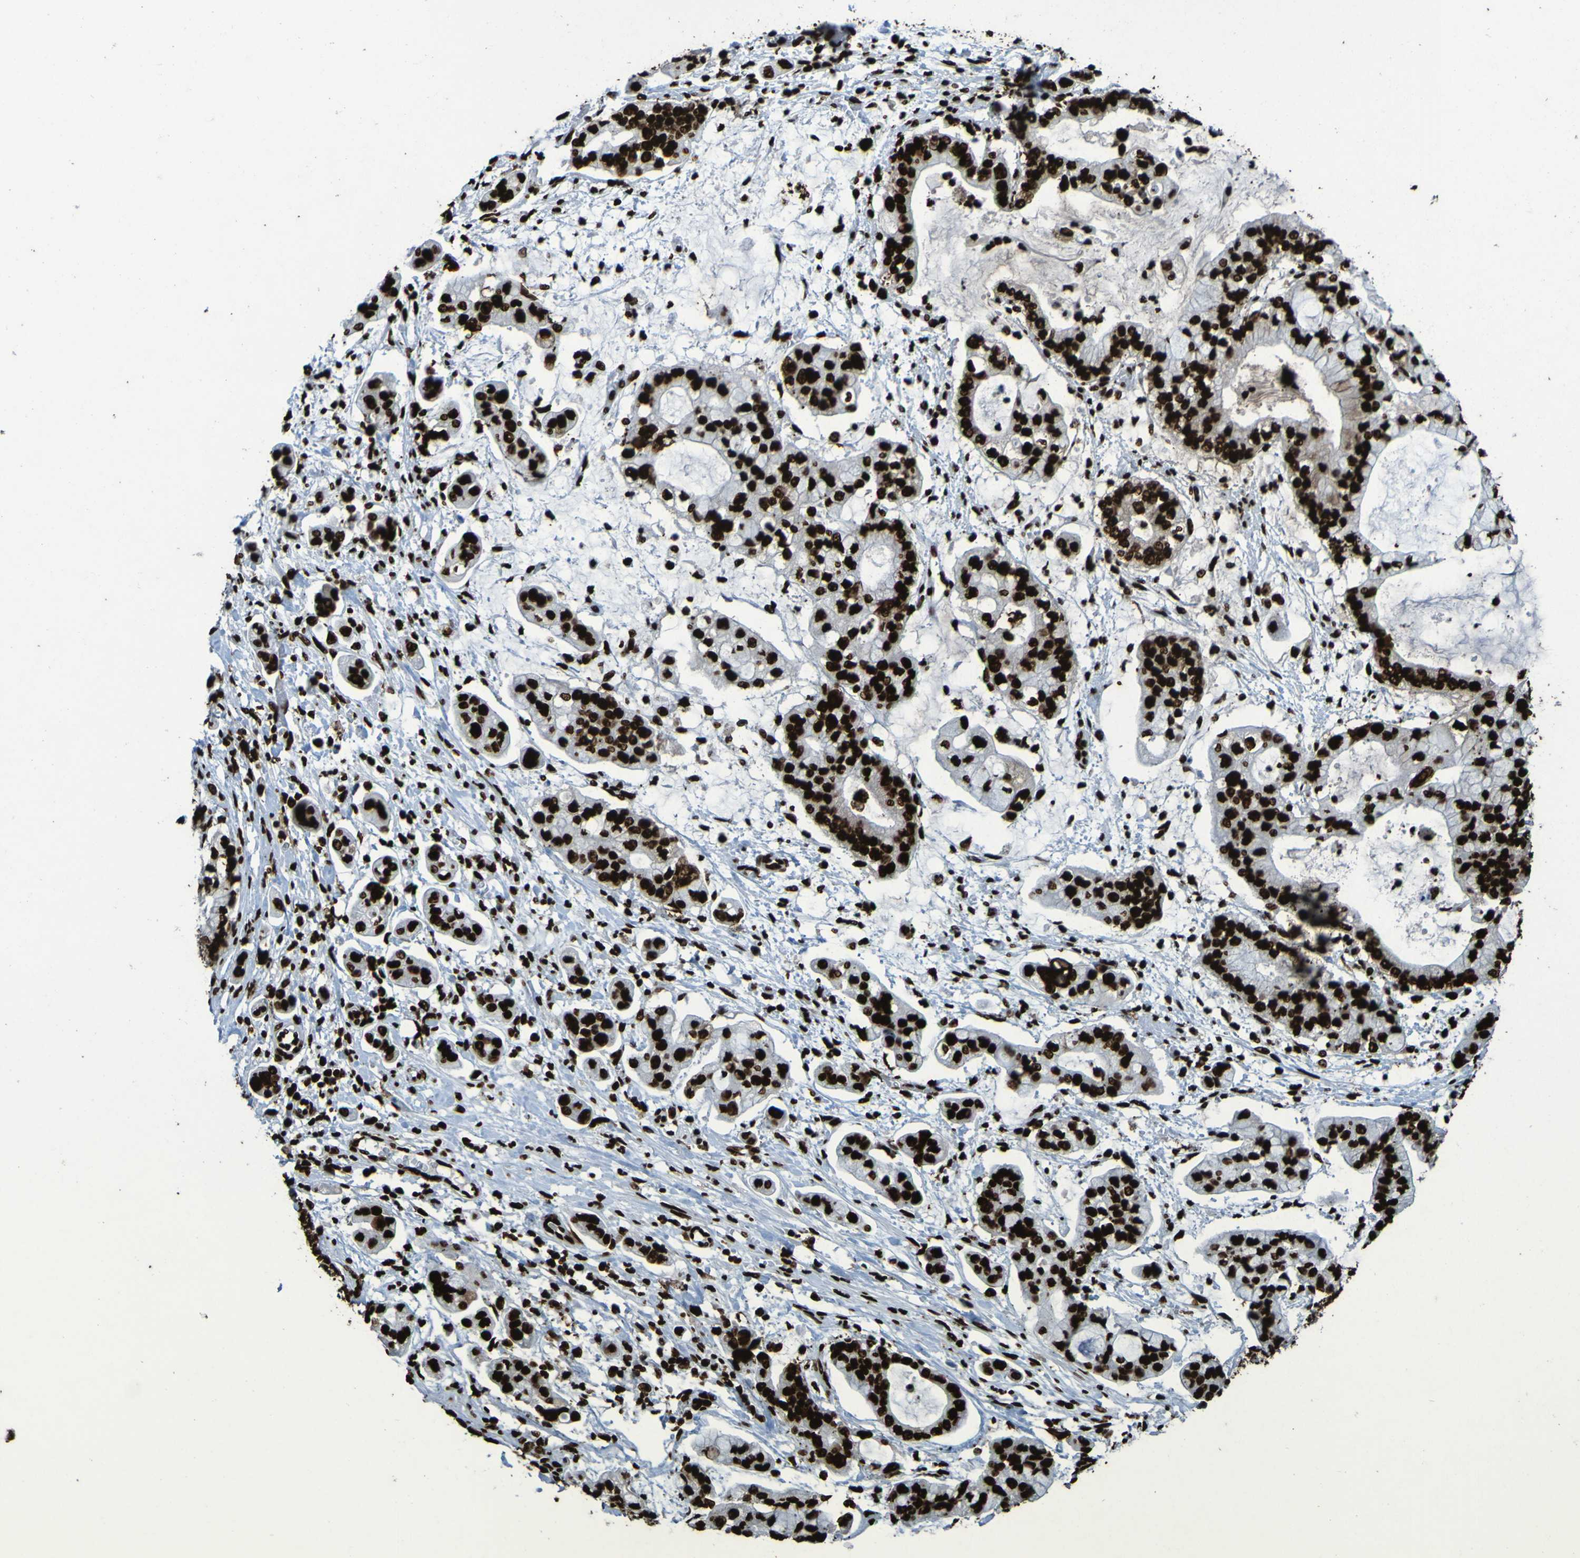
{"staining": {"intensity": "strong", "quantity": ">75%", "location": "nuclear"}, "tissue": "stomach cancer", "cell_type": "Tumor cells", "image_type": "cancer", "snomed": [{"axis": "morphology", "description": "Adenocarcinoma, NOS"}, {"axis": "topography", "description": "Stomach"}], "caption": "Tumor cells exhibit high levels of strong nuclear staining in about >75% of cells in human stomach adenocarcinoma.", "gene": "NPM1", "patient": {"sex": "male", "age": 76}}